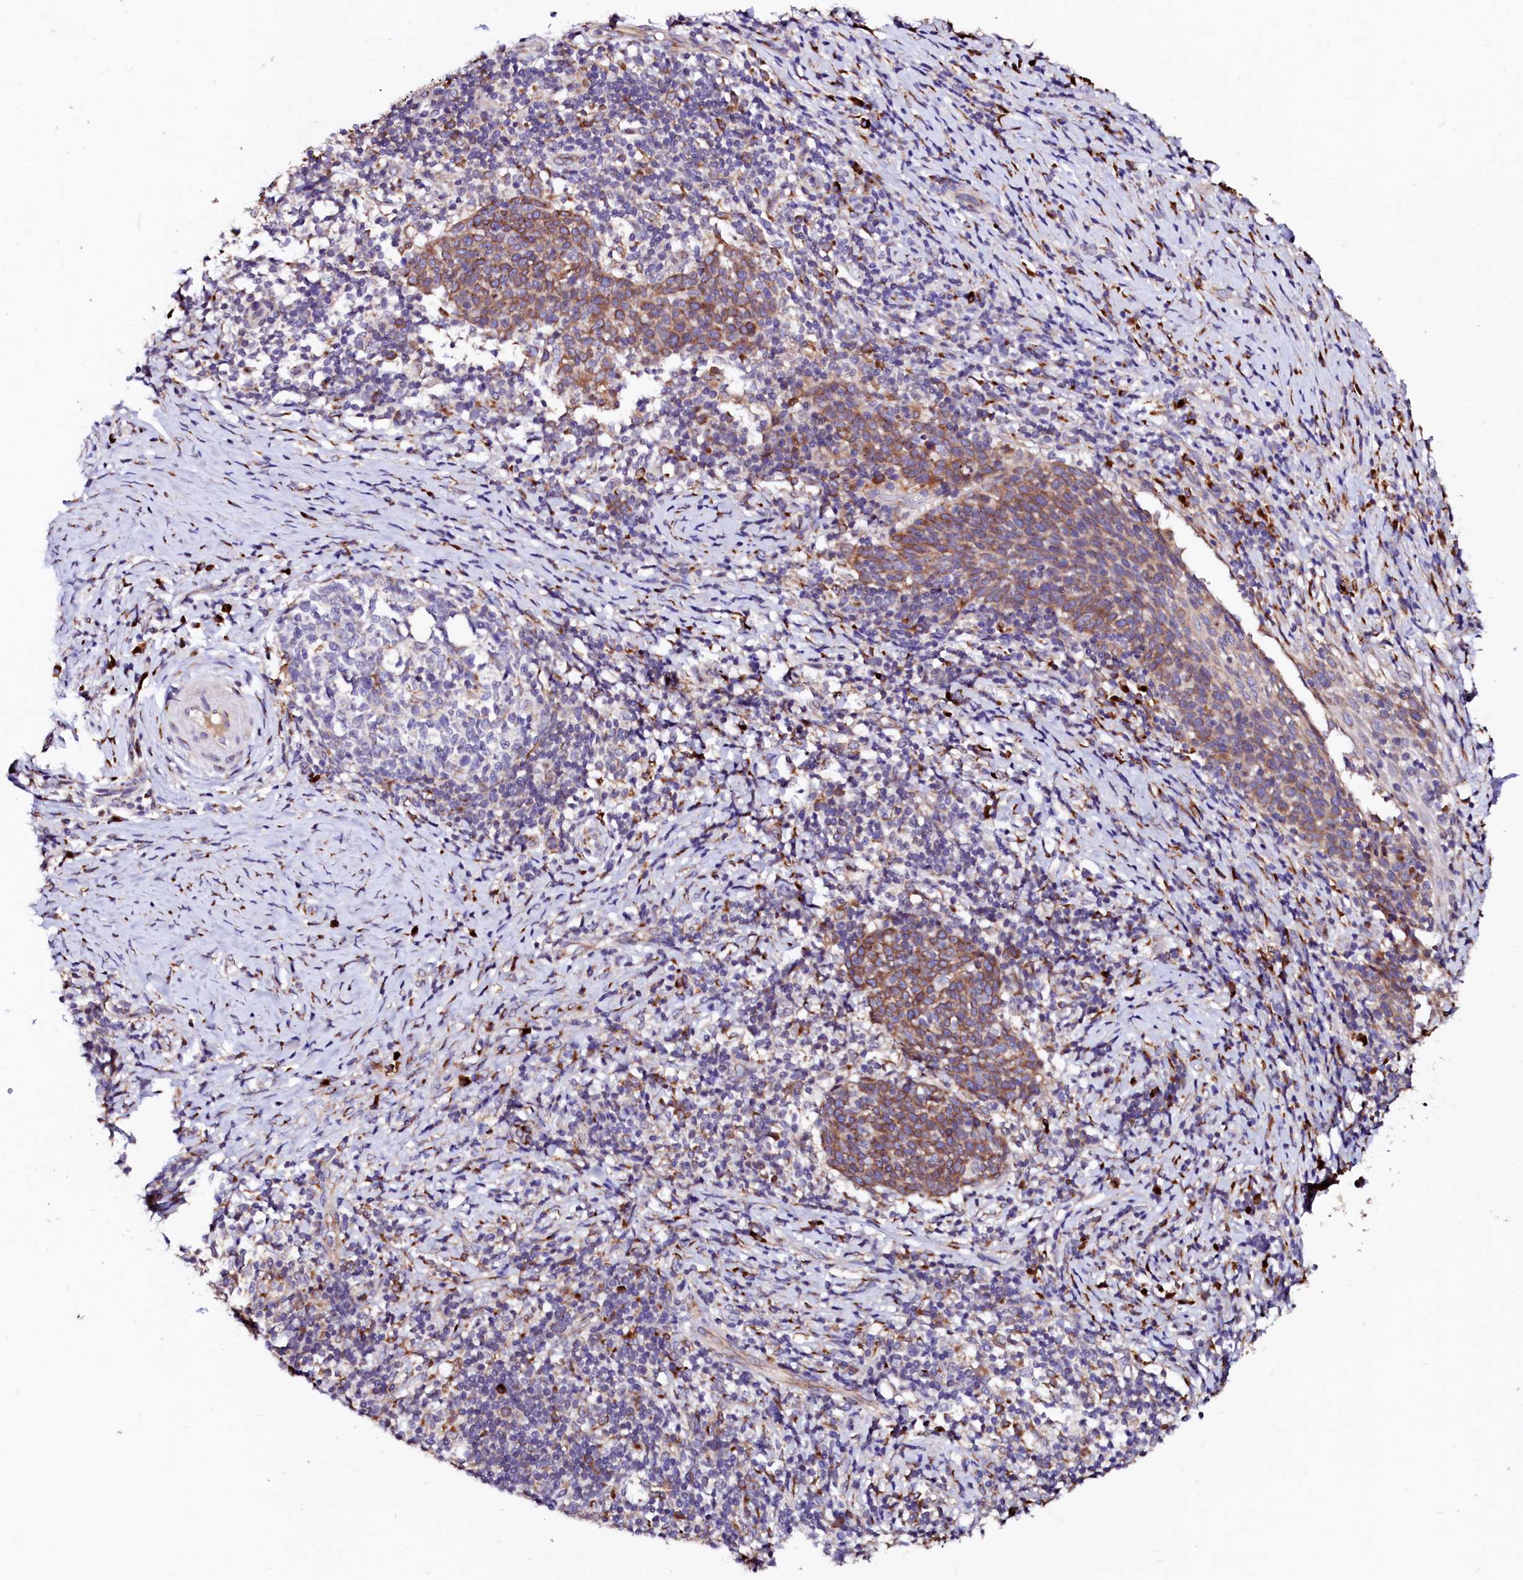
{"staining": {"intensity": "strong", "quantity": "25%-75%", "location": "cytoplasmic/membranous"}, "tissue": "cervical cancer", "cell_type": "Tumor cells", "image_type": "cancer", "snomed": [{"axis": "morphology", "description": "Normal tissue, NOS"}, {"axis": "morphology", "description": "Squamous cell carcinoma, NOS"}, {"axis": "topography", "description": "Cervix"}], "caption": "DAB immunohistochemical staining of cervical squamous cell carcinoma shows strong cytoplasmic/membranous protein expression in about 25%-75% of tumor cells.", "gene": "LMAN1", "patient": {"sex": "female", "age": 39}}